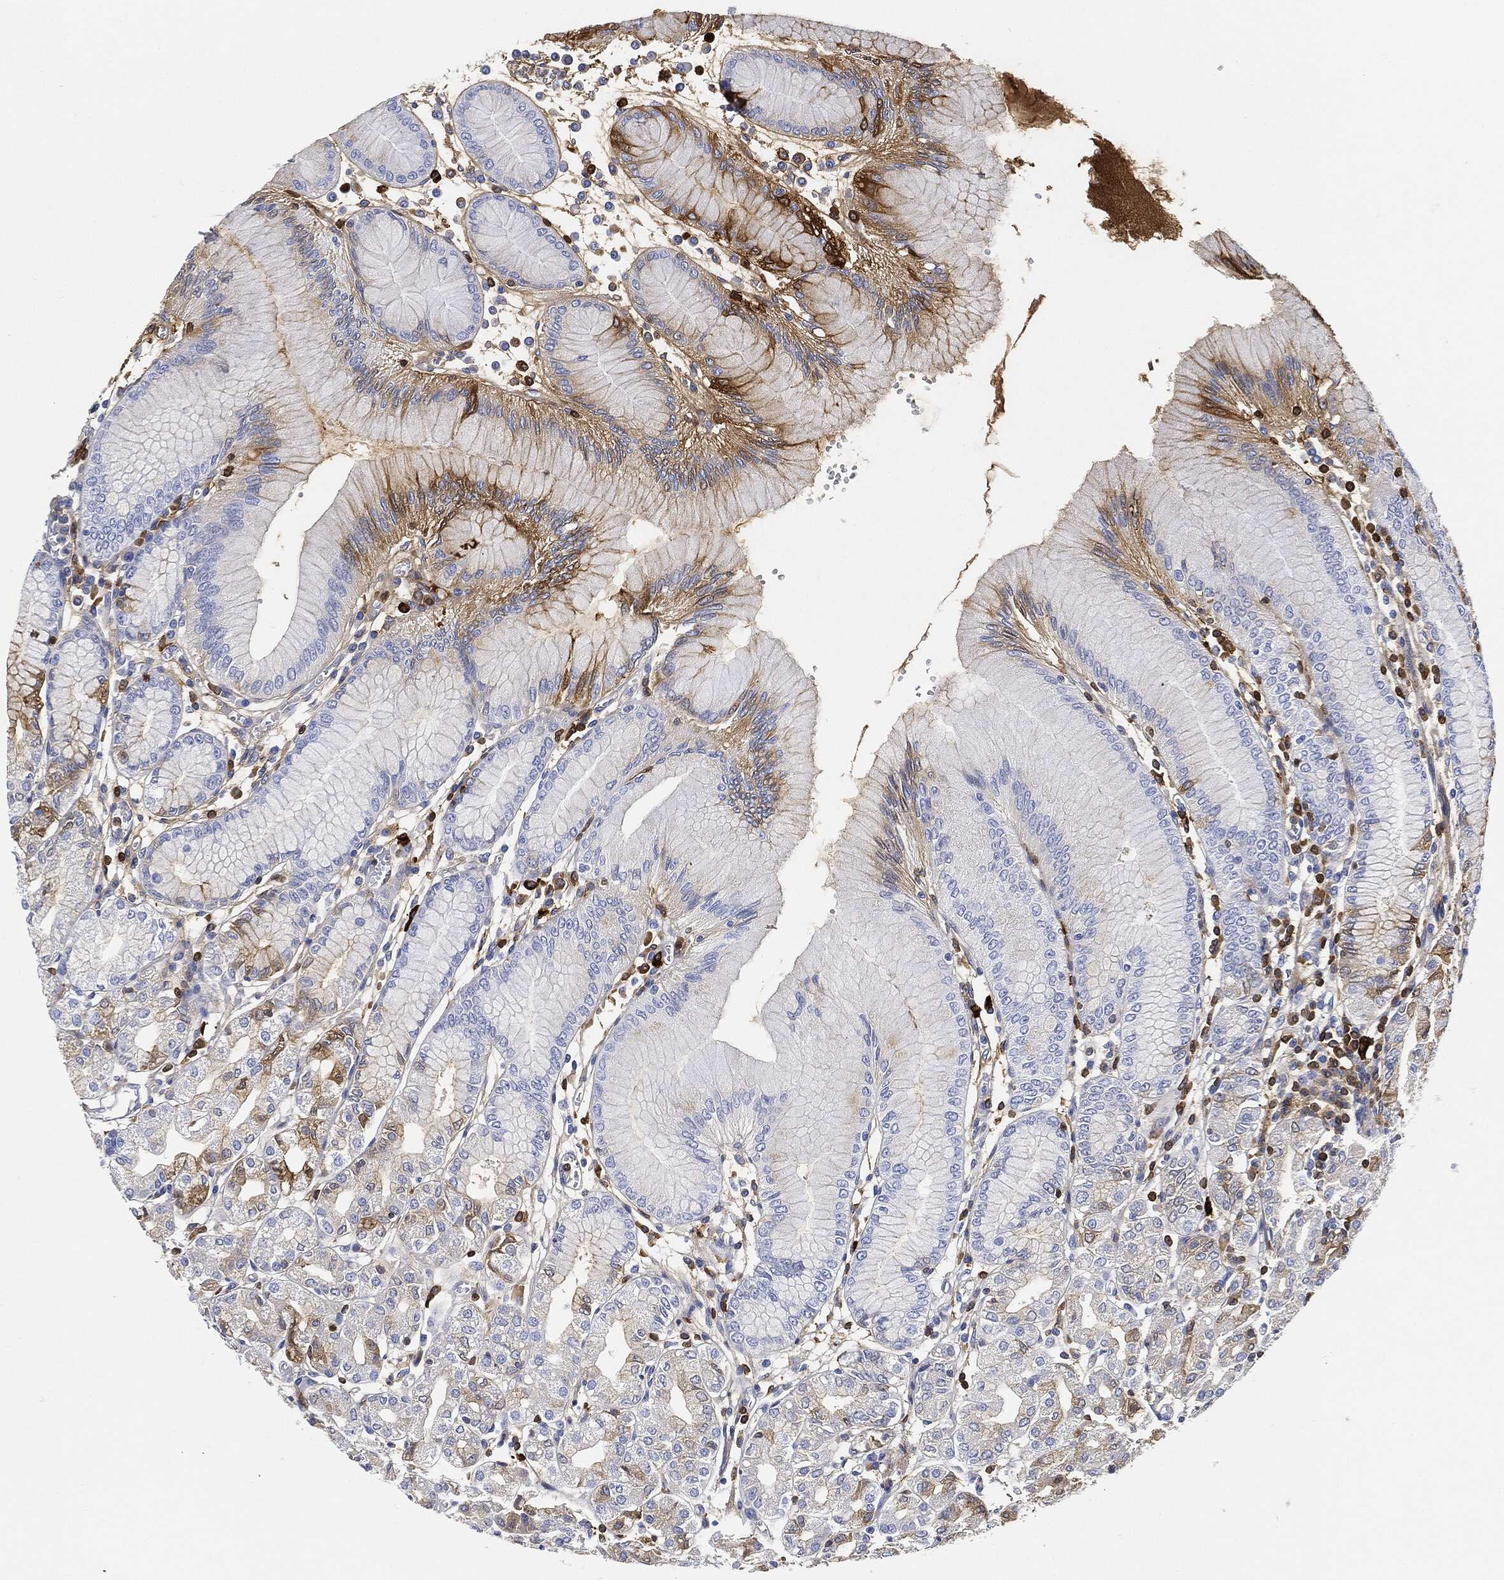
{"staining": {"intensity": "moderate", "quantity": "<25%", "location": "cytoplasmic/membranous"}, "tissue": "stomach", "cell_type": "Glandular cells", "image_type": "normal", "snomed": [{"axis": "morphology", "description": "Normal tissue, NOS"}, {"axis": "topography", "description": "Skeletal muscle"}, {"axis": "topography", "description": "Stomach"}], "caption": "Moderate cytoplasmic/membranous protein expression is present in about <25% of glandular cells in stomach.", "gene": "IGLV6", "patient": {"sex": "female", "age": 57}}